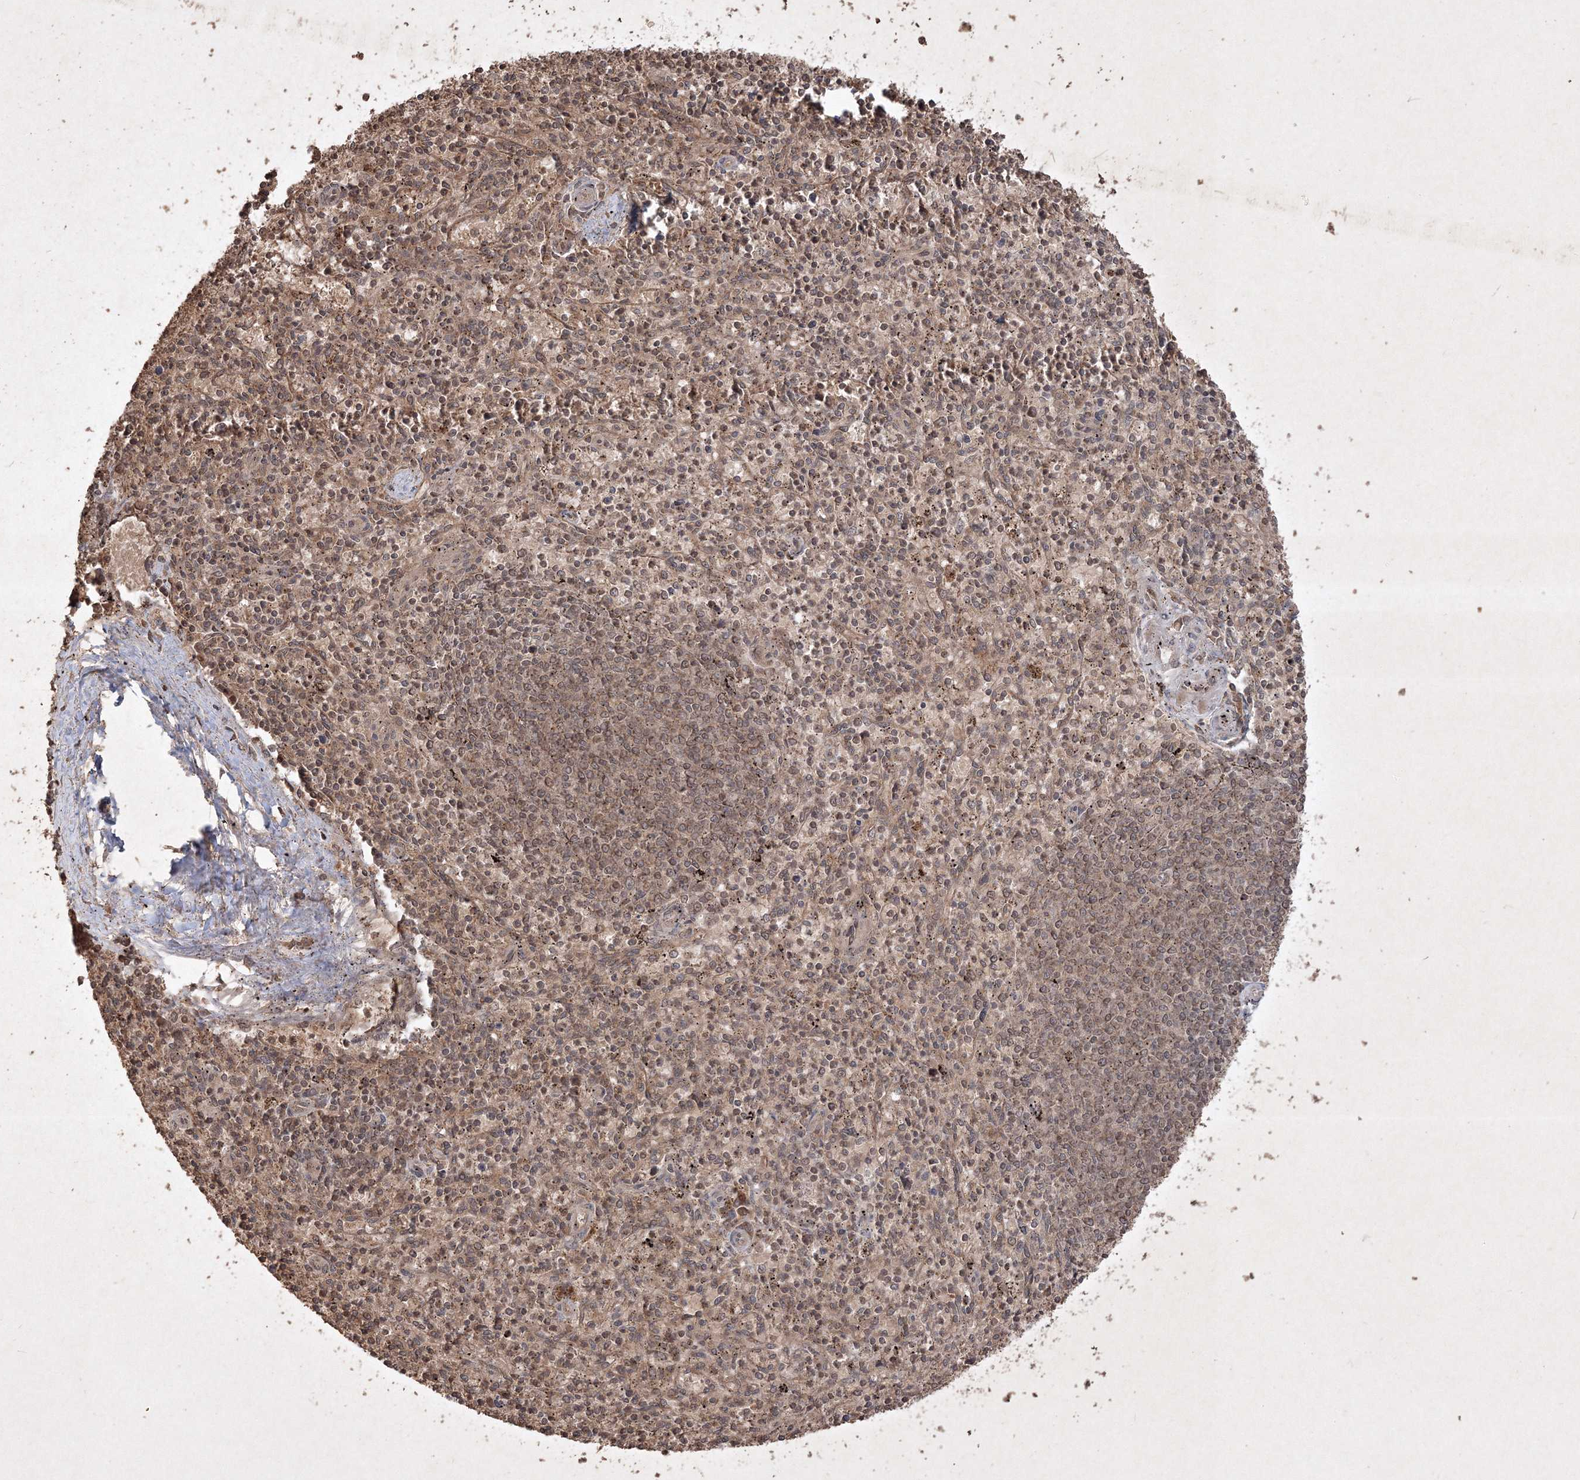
{"staining": {"intensity": "moderate", "quantity": ">75%", "location": "cytoplasmic/membranous,nuclear"}, "tissue": "spleen", "cell_type": "Cells in red pulp", "image_type": "normal", "snomed": [{"axis": "morphology", "description": "Normal tissue, NOS"}, {"axis": "topography", "description": "Spleen"}], "caption": "Protein staining shows moderate cytoplasmic/membranous,nuclear staining in about >75% of cells in red pulp in normal spleen. The staining was performed using DAB (3,3'-diaminobenzidine), with brown indicating positive protein expression. Nuclei are stained blue with hematoxylin.", "gene": "PELI3", "patient": {"sex": "male", "age": 72}}